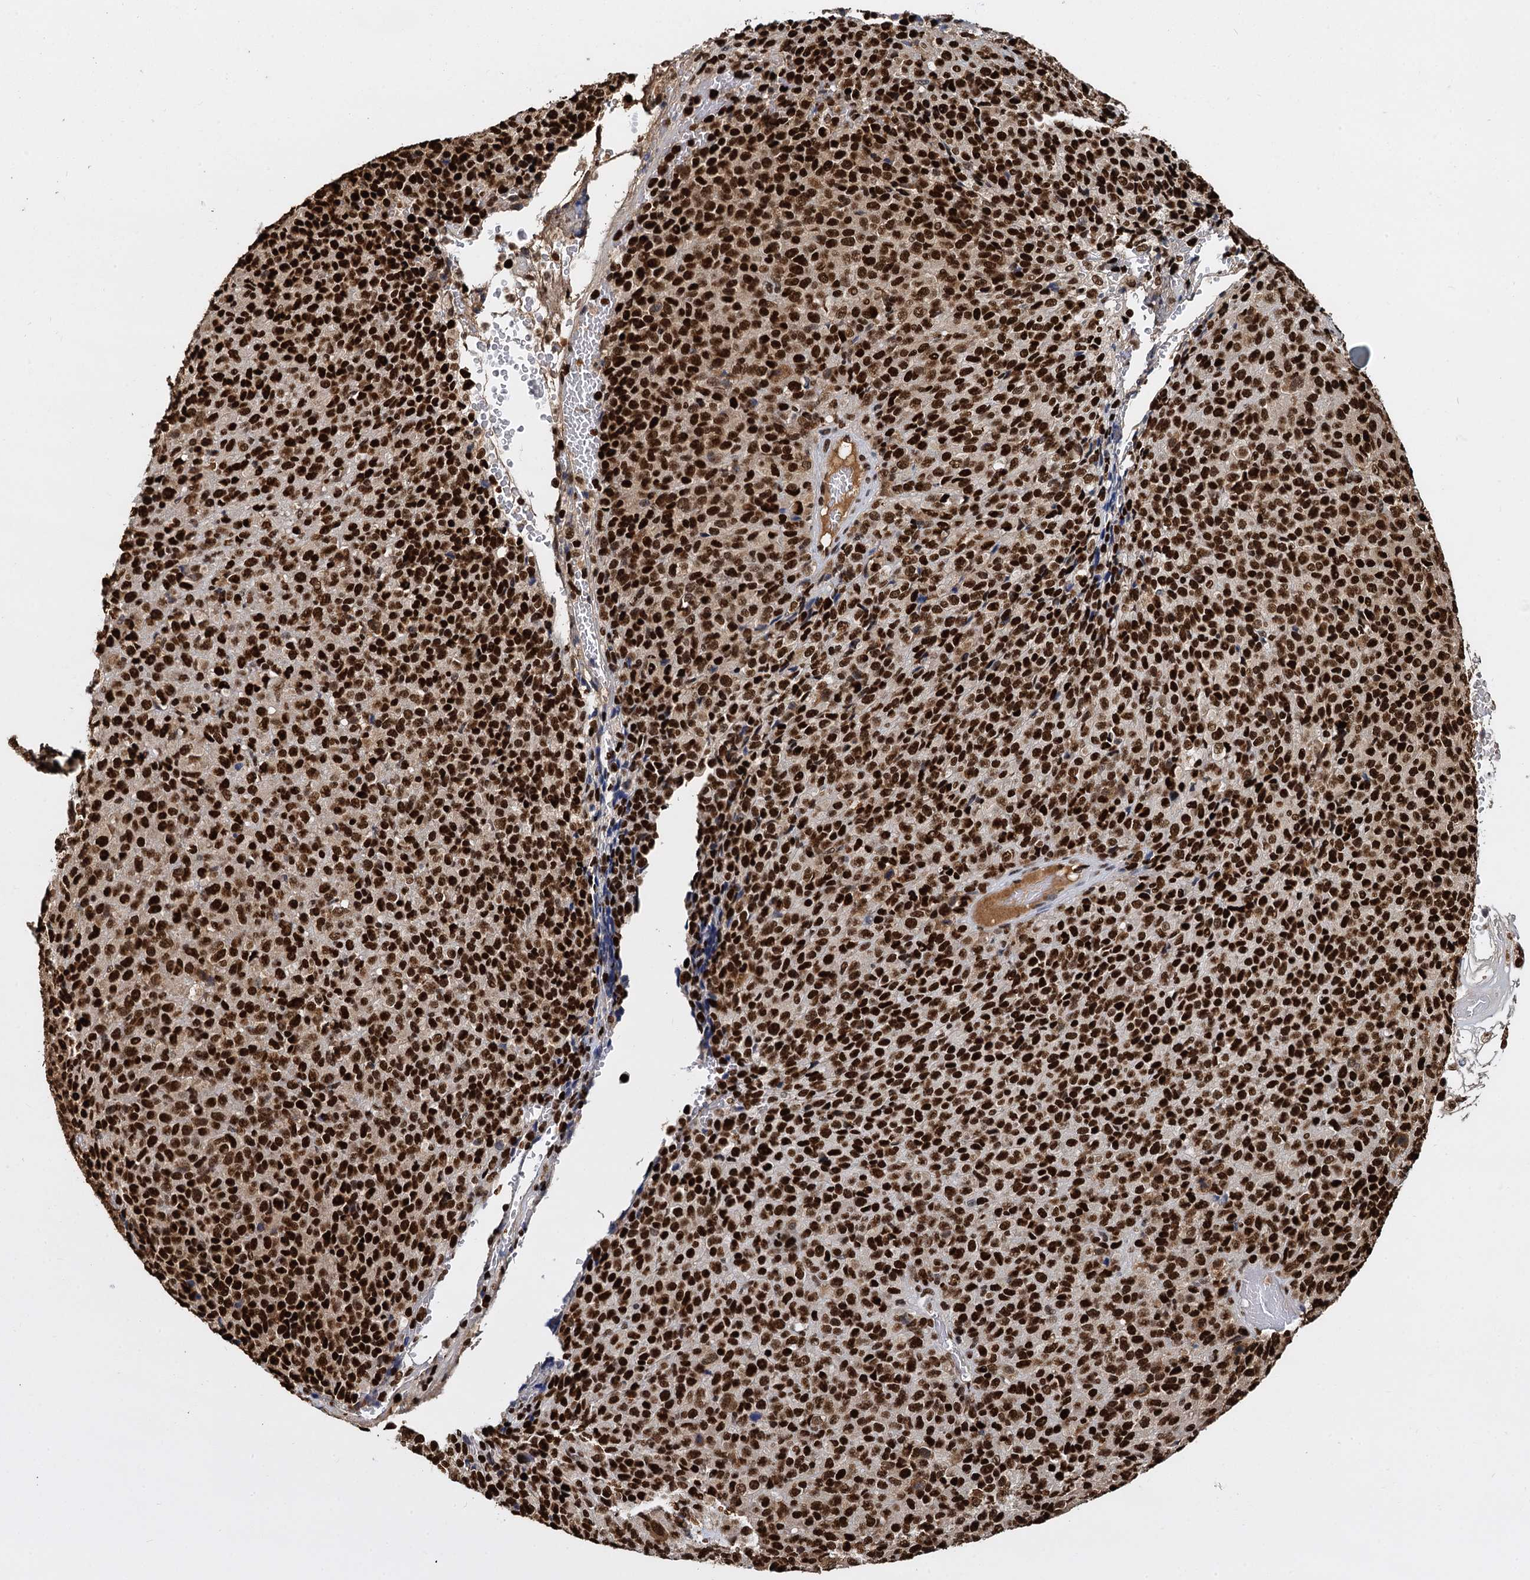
{"staining": {"intensity": "strong", "quantity": ">75%", "location": "nuclear"}, "tissue": "melanoma", "cell_type": "Tumor cells", "image_type": "cancer", "snomed": [{"axis": "morphology", "description": "Malignant melanoma, Metastatic site"}, {"axis": "topography", "description": "Brain"}], "caption": "Protein analysis of melanoma tissue demonstrates strong nuclear staining in about >75% of tumor cells.", "gene": "DCPS", "patient": {"sex": "female", "age": 56}}